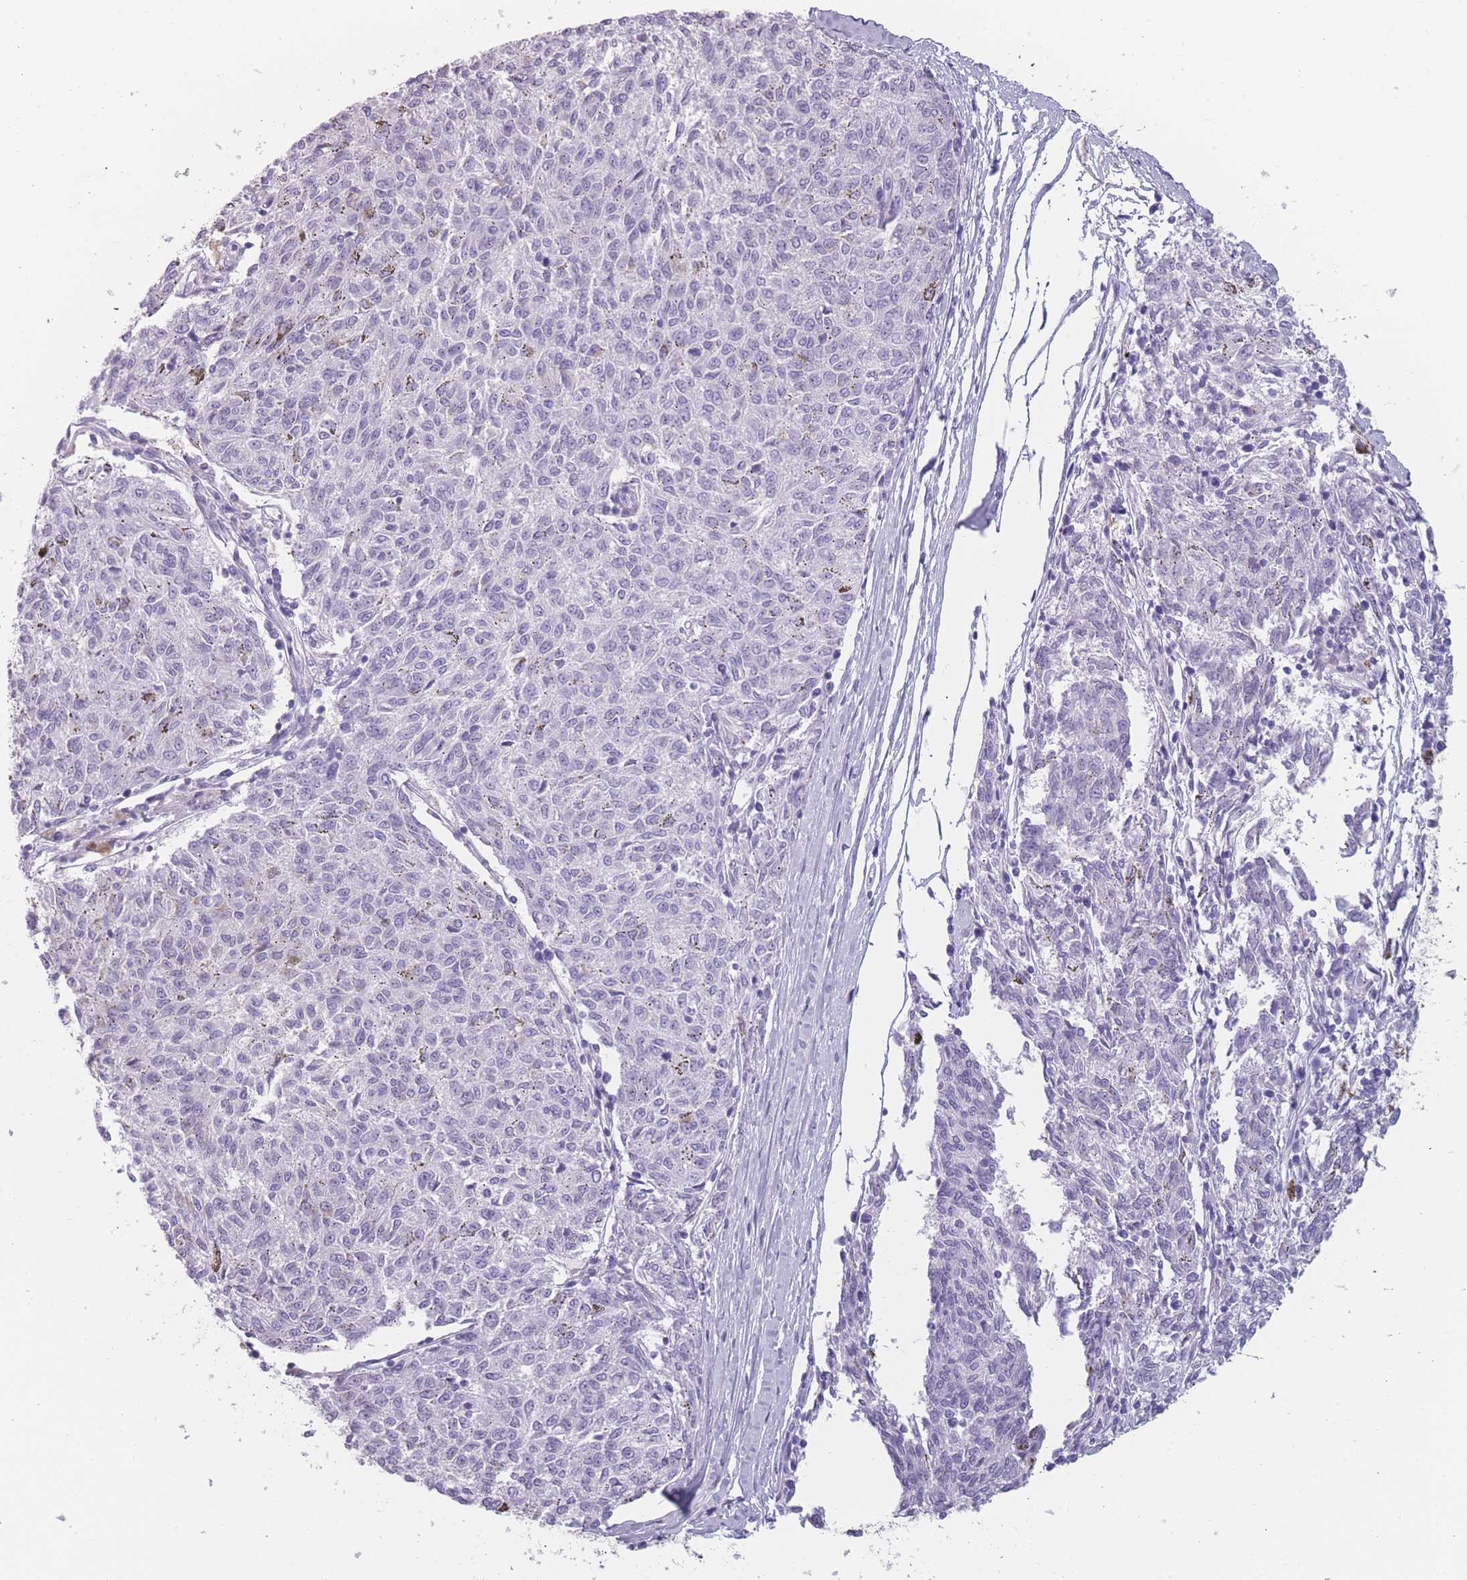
{"staining": {"intensity": "negative", "quantity": "none", "location": "none"}, "tissue": "melanoma", "cell_type": "Tumor cells", "image_type": "cancer", "snomed": [{"axis": "morphology", "description": "Malignant melanoma, NOS"}, {"axis": "topography", "description": "Skin"}], "caption": "An immunohistochemistry image of melanoma is shown. There is no staining in tumor cells of melanoma.", "gene": "PPFIA3", "patient": {"sex": "female", "age": 72}}